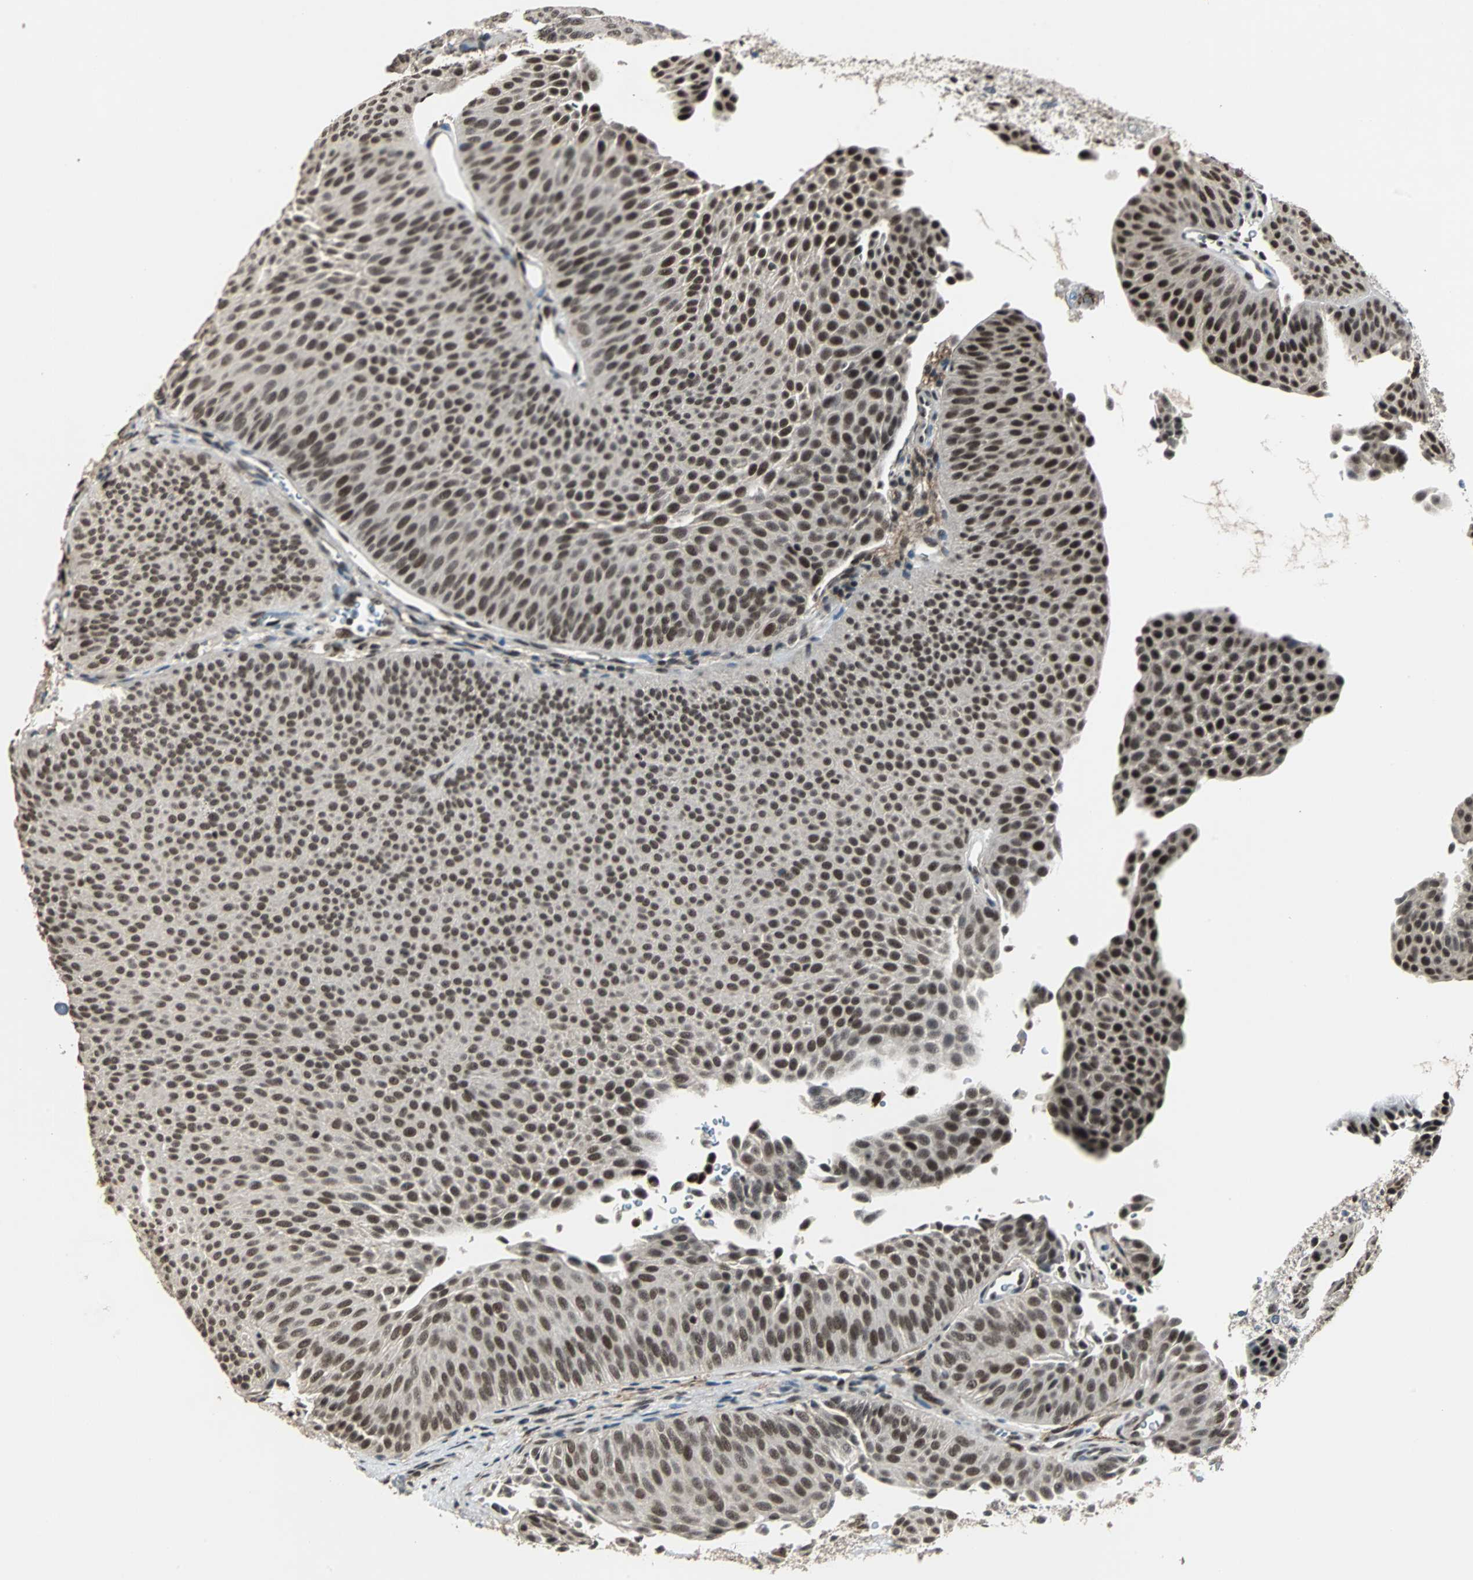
{"staining": {"intensity": "moderate", "quantity": ">75%", "location": "nuclear"}, "tissue": "urothelial cancer", "cell_type": "Tumor cells", "image_type": "cancer", "snomed": [{"axis": "morphology", "description": "Urothelial carcinoma, Low grade"}, {"axis": "topography", "description": "Urinary bladder"}], "caption": "High-magnification brightfield microscopy of urothelial cancer stained with DAB (3,3'-diaminobenzidine) (brown) and counterstained with hematoxylin (blue). tumor cells exhibit moderate nuclear expression is present in approximately>75% of cells.", "gene": "MKX", "patient": {"sex": "female", "age": 60}}